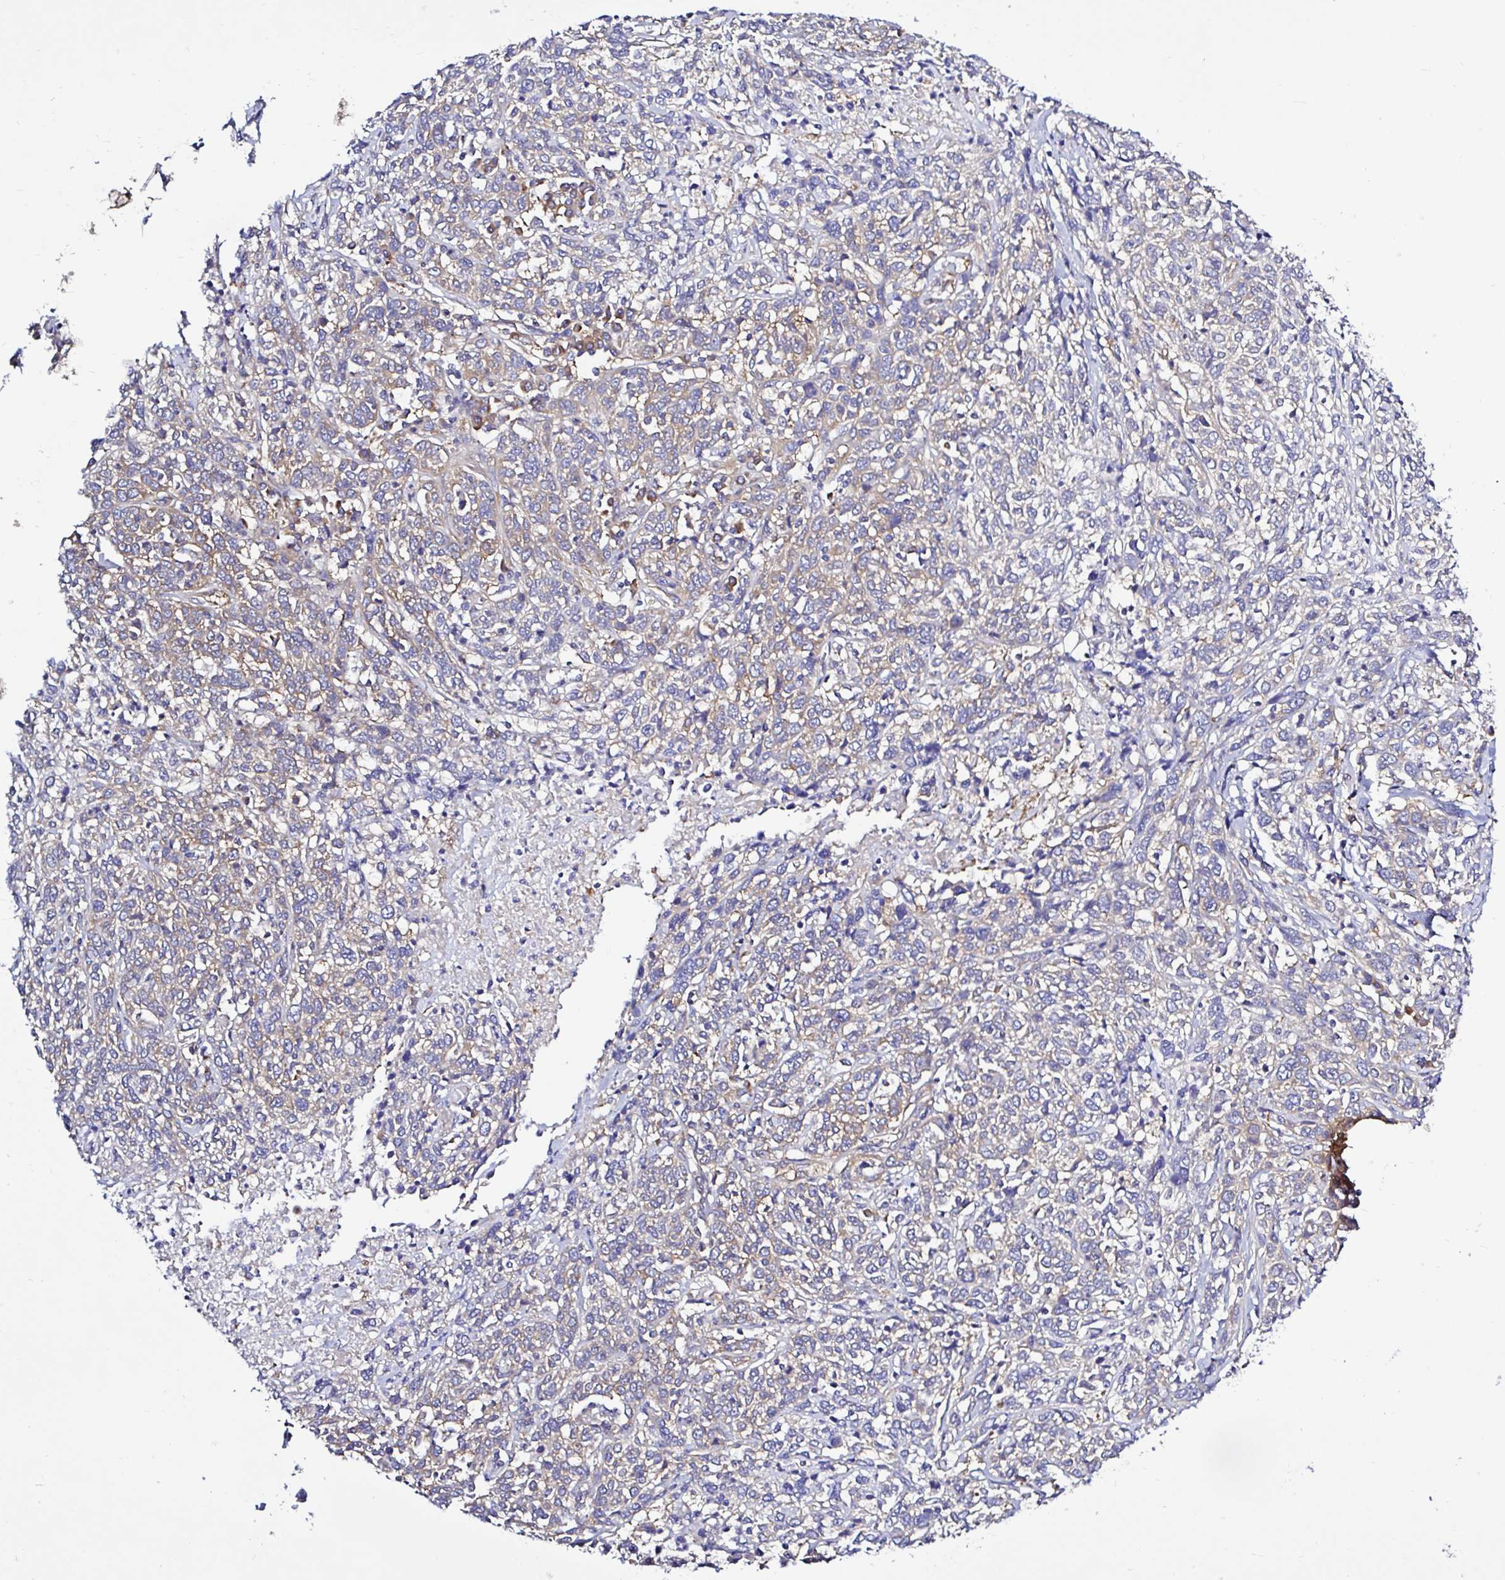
{"staining": {"intensity": "weak", "quantity": "<25%", "location": "cytoplasmic/membranous"}, "tissue": "cervical cancer", "cell_type": "Tumor cells", "image_type": "cancer", "snomed": [{"axis": "morphology", "description": "Squamous cell carcinoma, NOS"}, {"axis": "topography", "description": "Cervix"}], "caption": "The immunohistochemistry (IHC) image has no significant positivity in tumor cells of cervical cancer (squamous cell carcinoma) tissue. (Stains: DAB (3,3'-diaminobenzidine) IHC with hematoxylin counter stain, Microscopy: brightfield microscopy at high magnification).", "gene": "LARS1", "patient": {"sex": "female", "age": 46}}